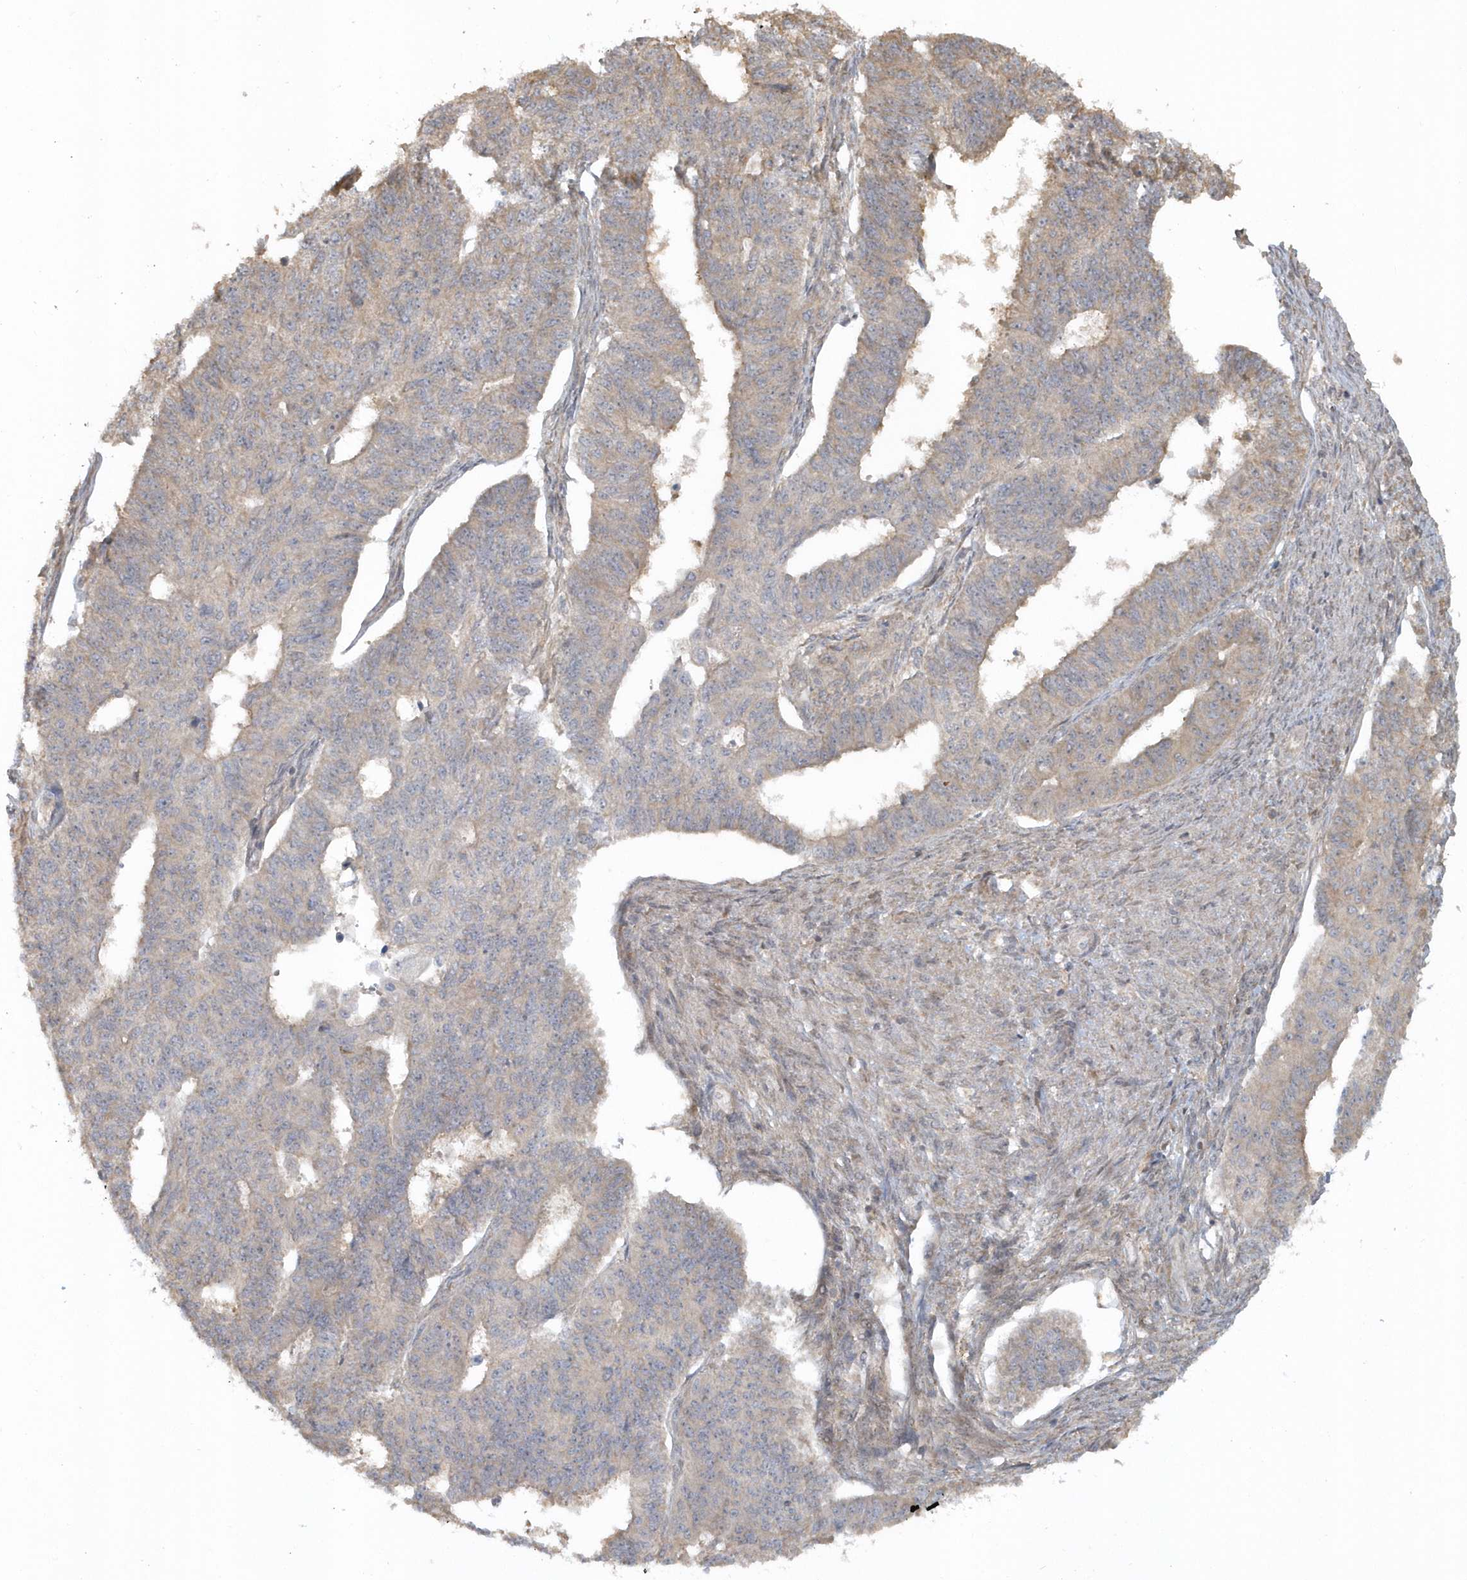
{"staining": {"intensity": "moderate", "quantity": "25%-75%", "location": "cytoplasmic/membranous"}, "tissue": "endometrial cancer", "cell_type": "Tumor cells", "image_type": "cancer", "snomed": [{"axis": "morphology", "description": "Adenocarcinoma, NOS"}, {"axis": "topography", "description": "Endometrium"}], "caption": "A photomicrograph of human endometrial cancer stained for a protein displays moderate cytoplasmic/membranous brown staining in tumor cells. (IHC, brightfield microscopy, high magnification).", "gene": "THG1L", "patient": {"sex": "female", "age": 32}}